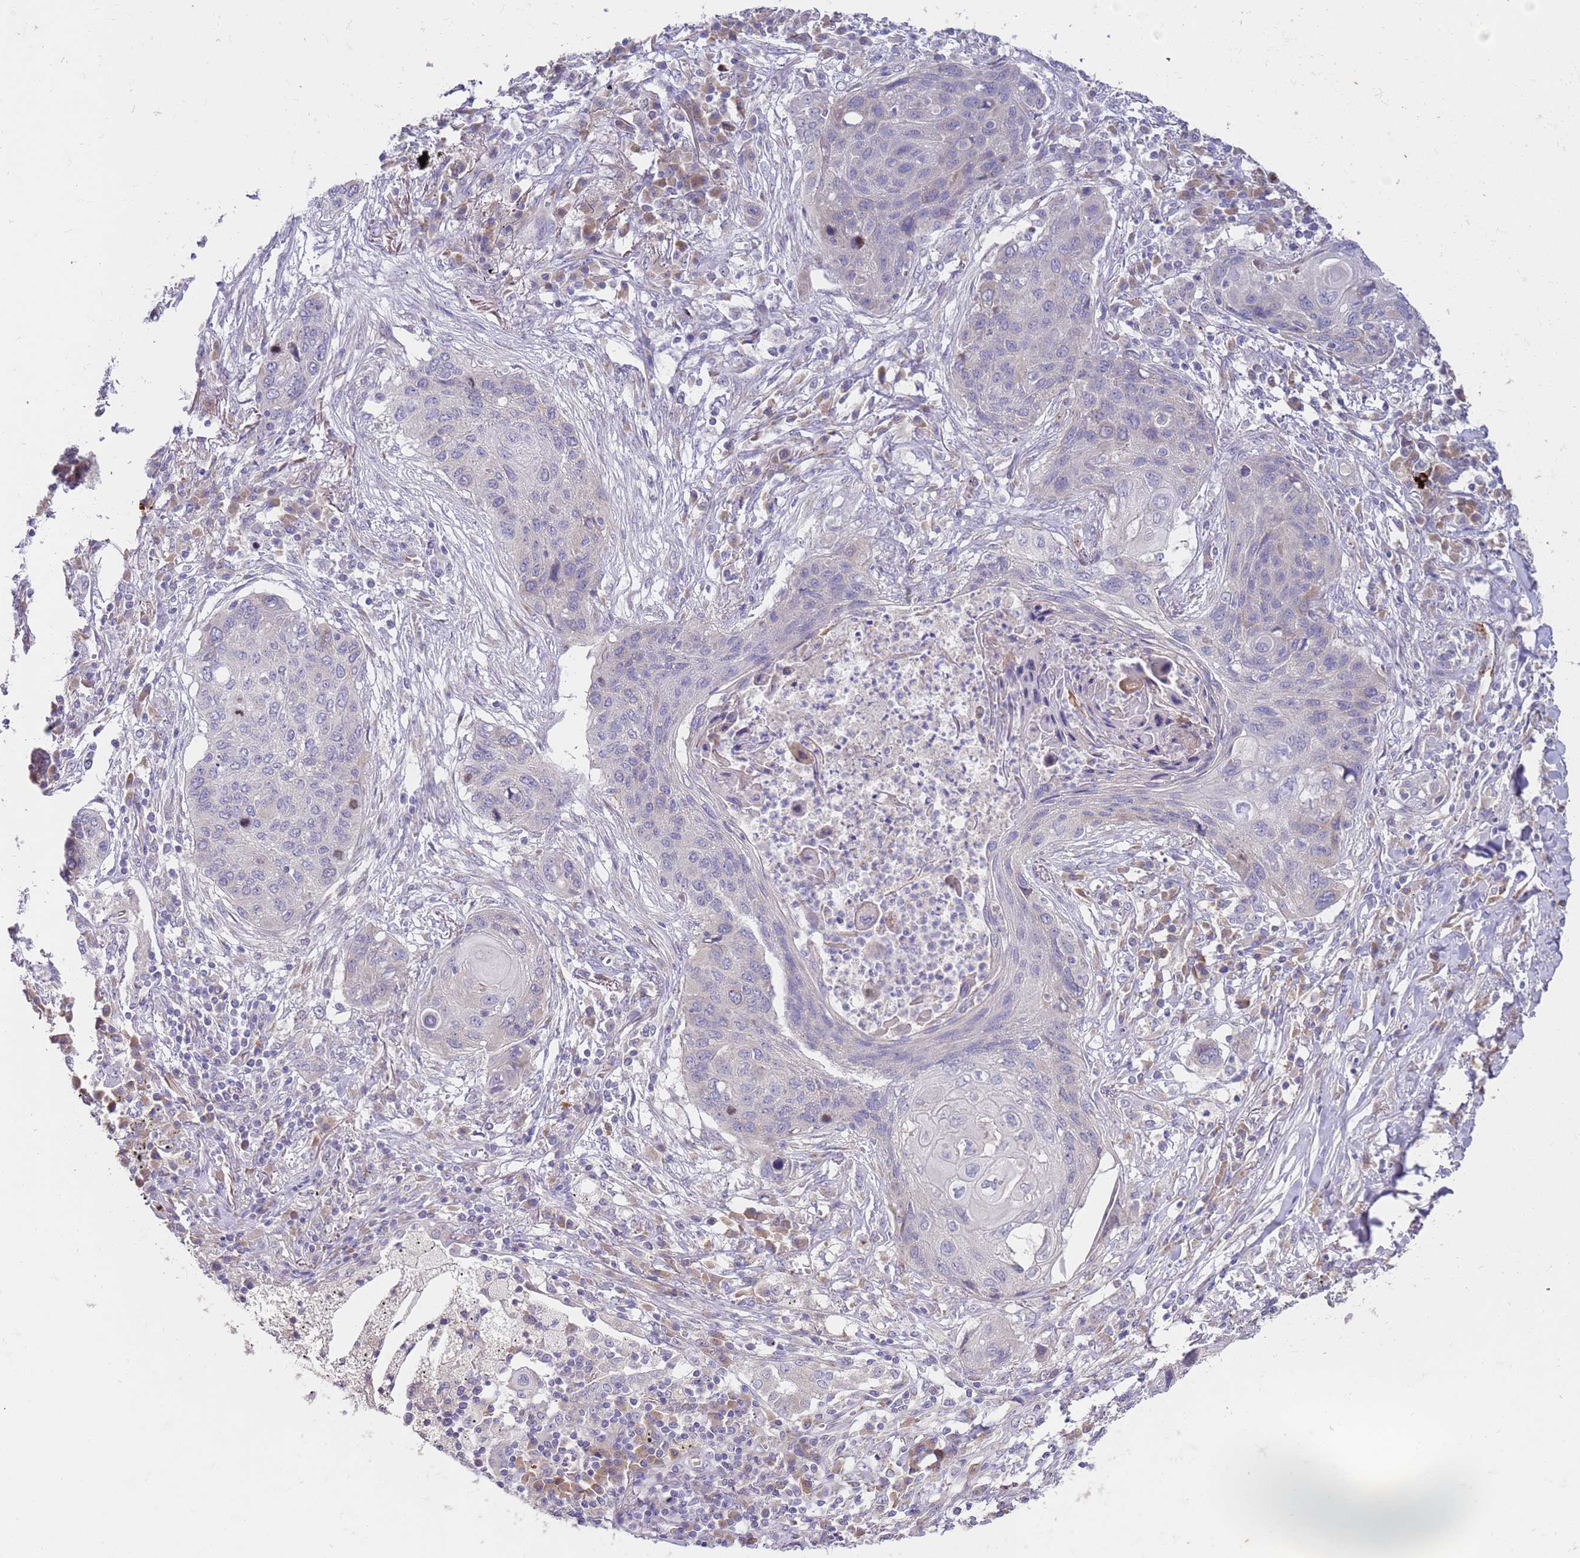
{"staining": {"intensity": "negative", "quantity": "none", "location": "none"}, "tissue": "lung cancer", "cell_type": "Tumor cells", "image_type": "cancer", "snomed": [{"axis": "morphology", "description": "Squamous cell carcinoma, NOS"}, {"axis": "topography", "description": "Lung"}], "caption": "Tumor cells show no significant positivity in lung cancer (squamous cell carcinoma).", "gene": "NMUR2", "patient": {"sex": "female", "age": 63}}